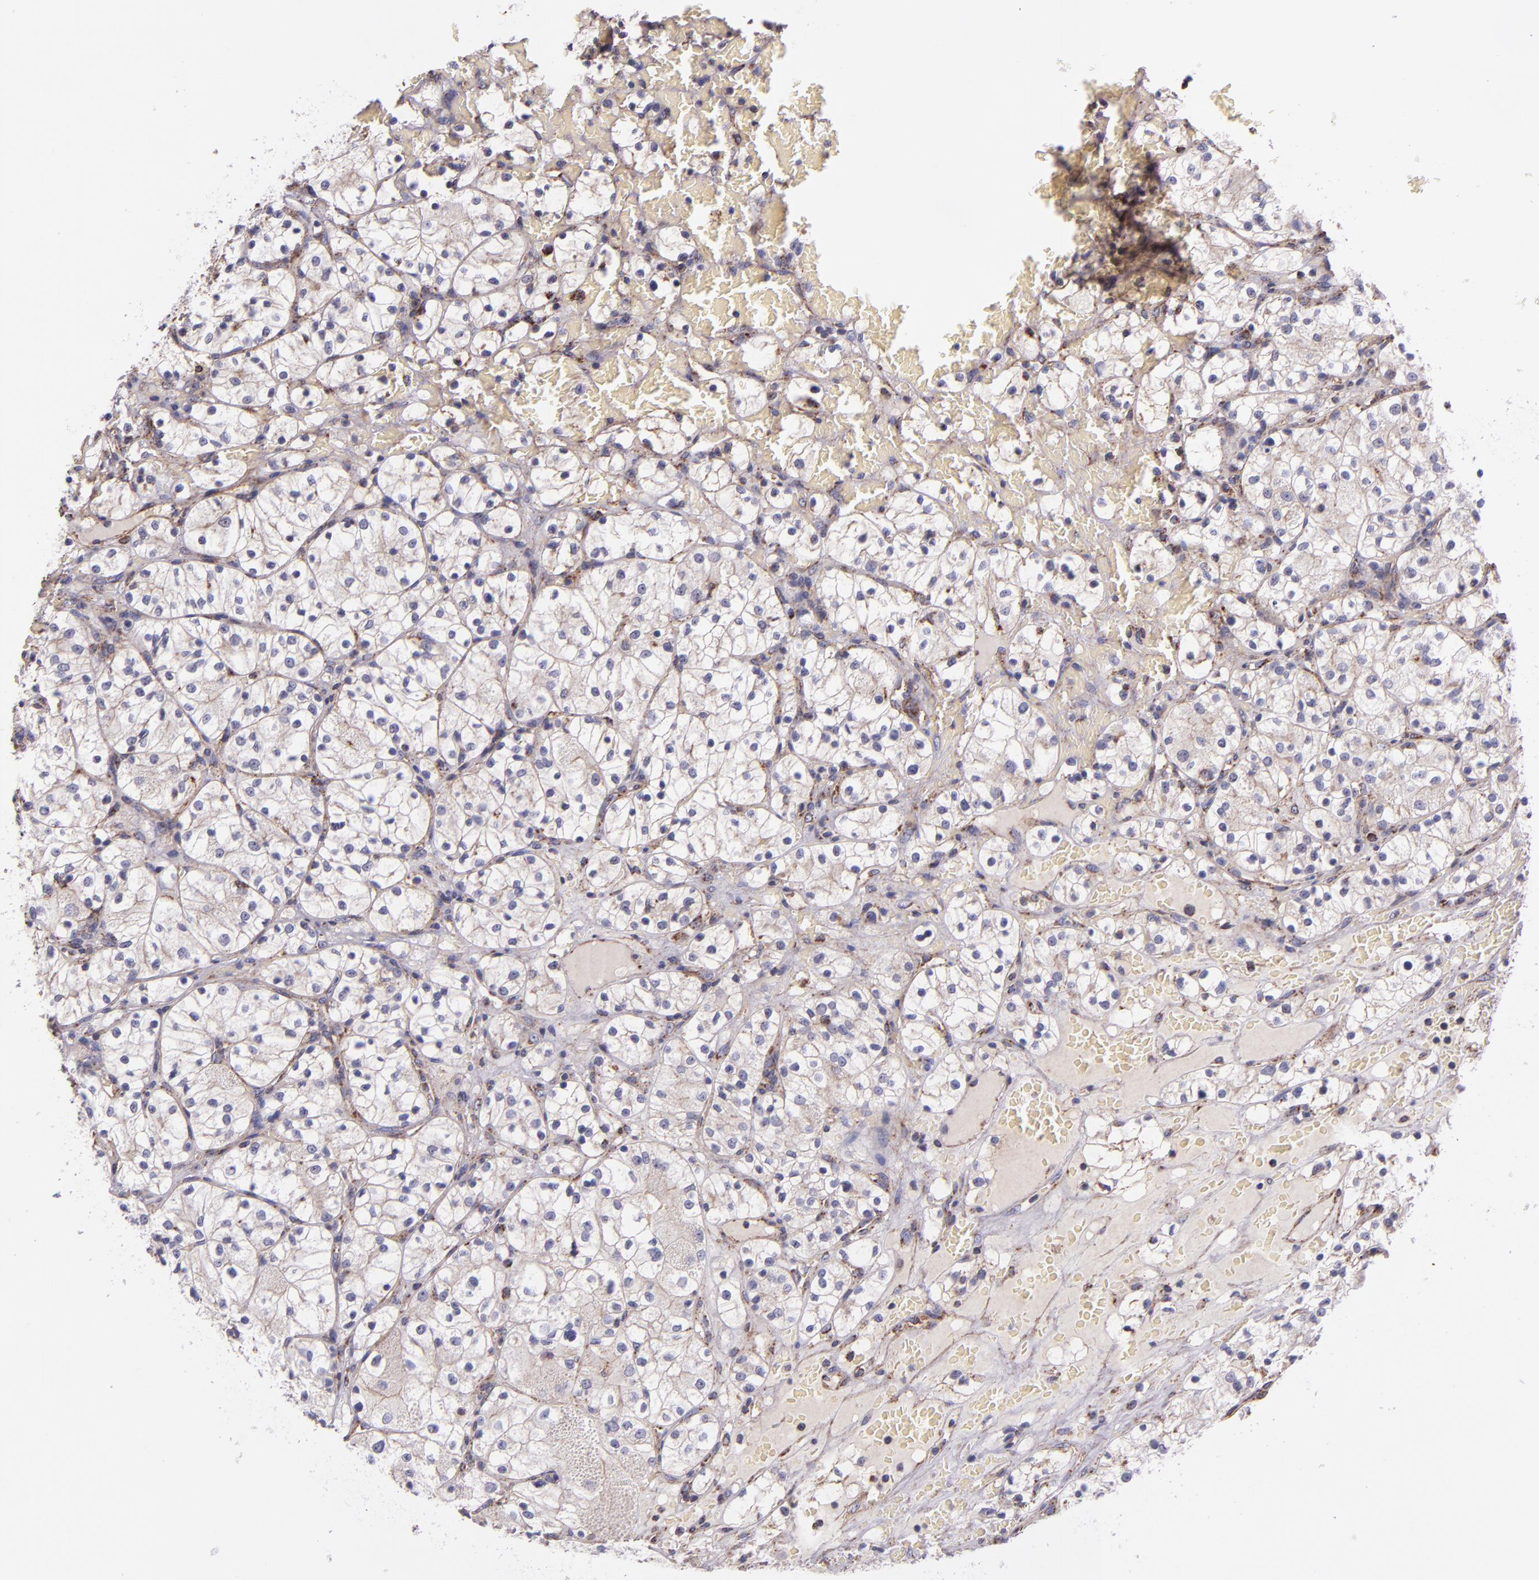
{"staining": {"intensity": "negative", "quantity": "none", "location": "none"}, "tissue": "renal cancer", "cell_type": "Tumor cells", "image_type": "cancer", "snomed": [{"axis": "morphology", "description": "Adenocarcinoma, NOS"}, {"axis": "topography", "description": "Kidney"}], "caption": "This is a image of IHC staining of renal adenocarcinoma, which shows no positivity in tumor cells. The staining was performed using DAB (3,3'-diaminobenzidine) to visualize the protein expression in brown, while the nuclei were stained in blue with hematoxylin (Magnification: 20x).", "gene": "IDH3G", "patient": {"sex": "female", "age": 60}}